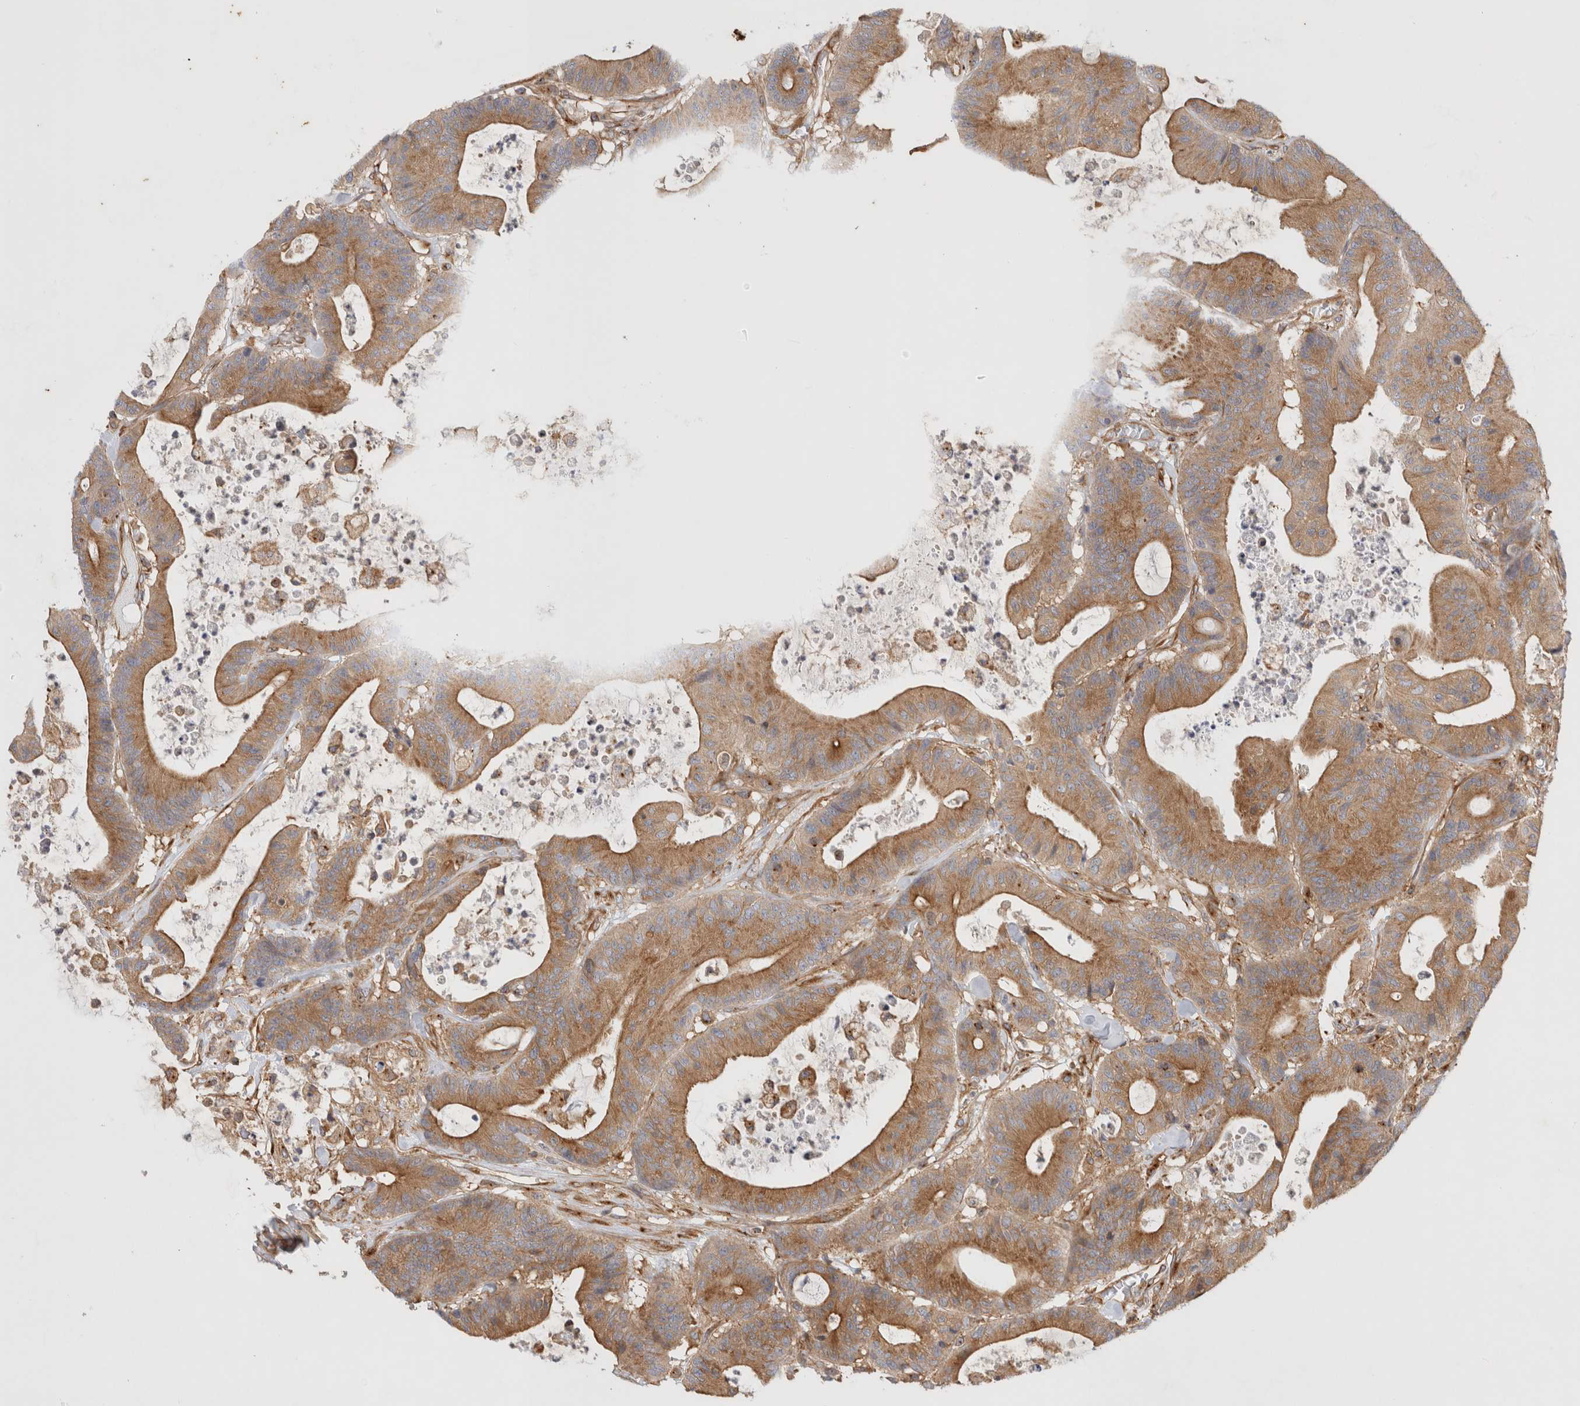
{"staining": {"intensity": "moderate", "quantity": ">75%", "location": "cytoplasmic/membranous"}, "tissue": "colorectal cancer", "cell_type": "Tumor cells", "image_type": "cancer", "snomed": [{"axis": "morphology", "description": "Adenocarcinoma, NOS"}, {"axis": "topography", "description": "Colon"}], "caption": "A brown stain highlights moderate cytoplasmic/membranous positivity of a protein in human colorectal cancer (adenocarcinoma) tumor cells.", "gene": "GPR150", "patient": {"sex": "female", "age": 84}}